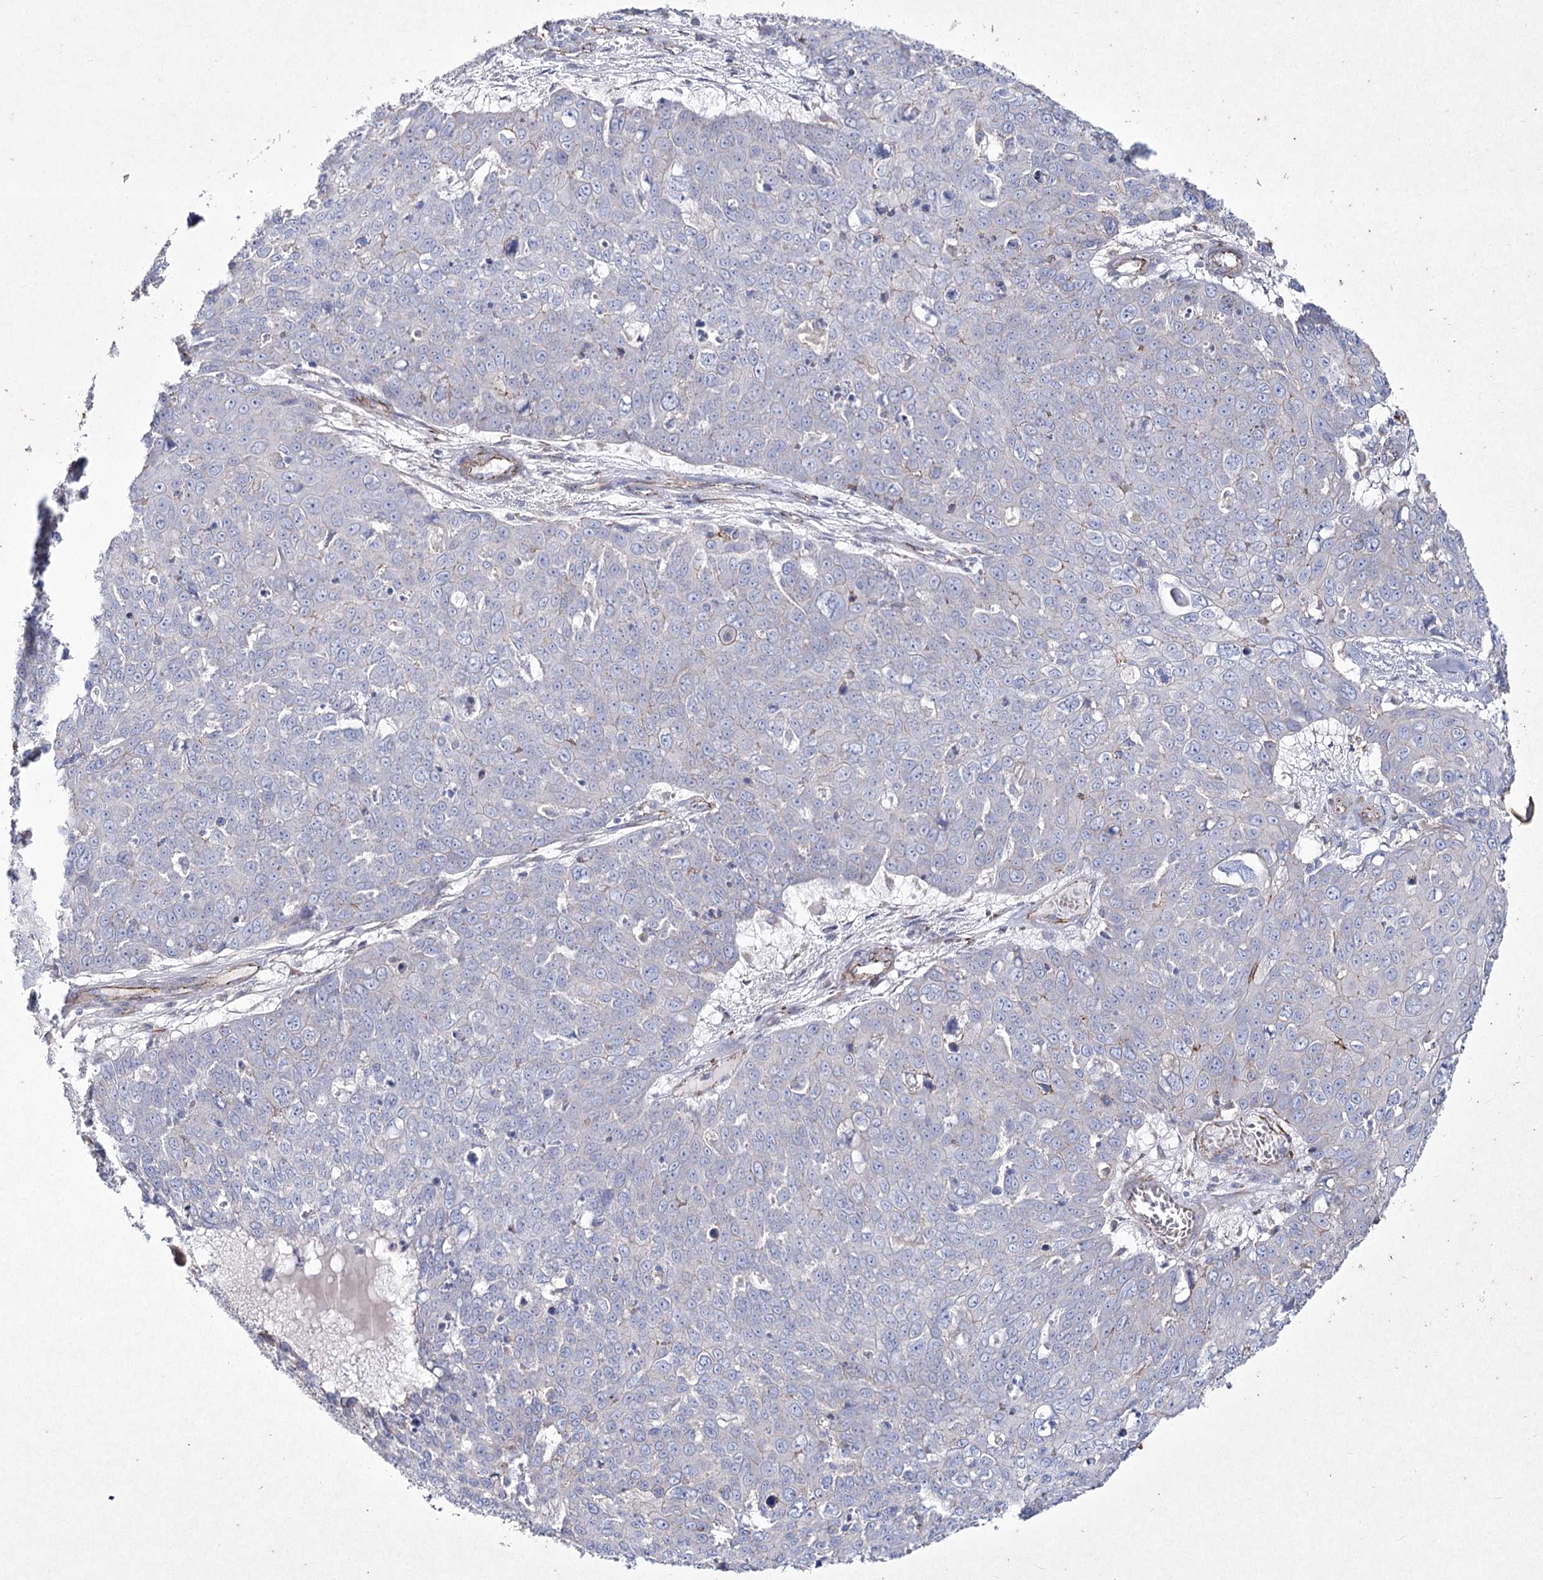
{"staining": {"intensity": "negative", "quantity": "none", "location": "none"}, "tissue": "skin cancer", "cell_type": "Tumor cells", "image_type": "cancer", "snomed": [{"axis": "morphology", "description": "Squamous cell carcinoma, NOS"}, {"axis": "topography", "description": "Skin"}], "caption": "Immunohistochemistry (IHC) photomicrograph of neoplastic tissue: human skin squamous cell carcinoma stained with DAB displays no significant protein positivity in tumor cells. (DAB (3,3'-diaminobenzidine) immunohistochemistry with hematoxylin counter stain).", "gene": "LDLRAD3", "patient": {"sex": "male", "age": 71}}